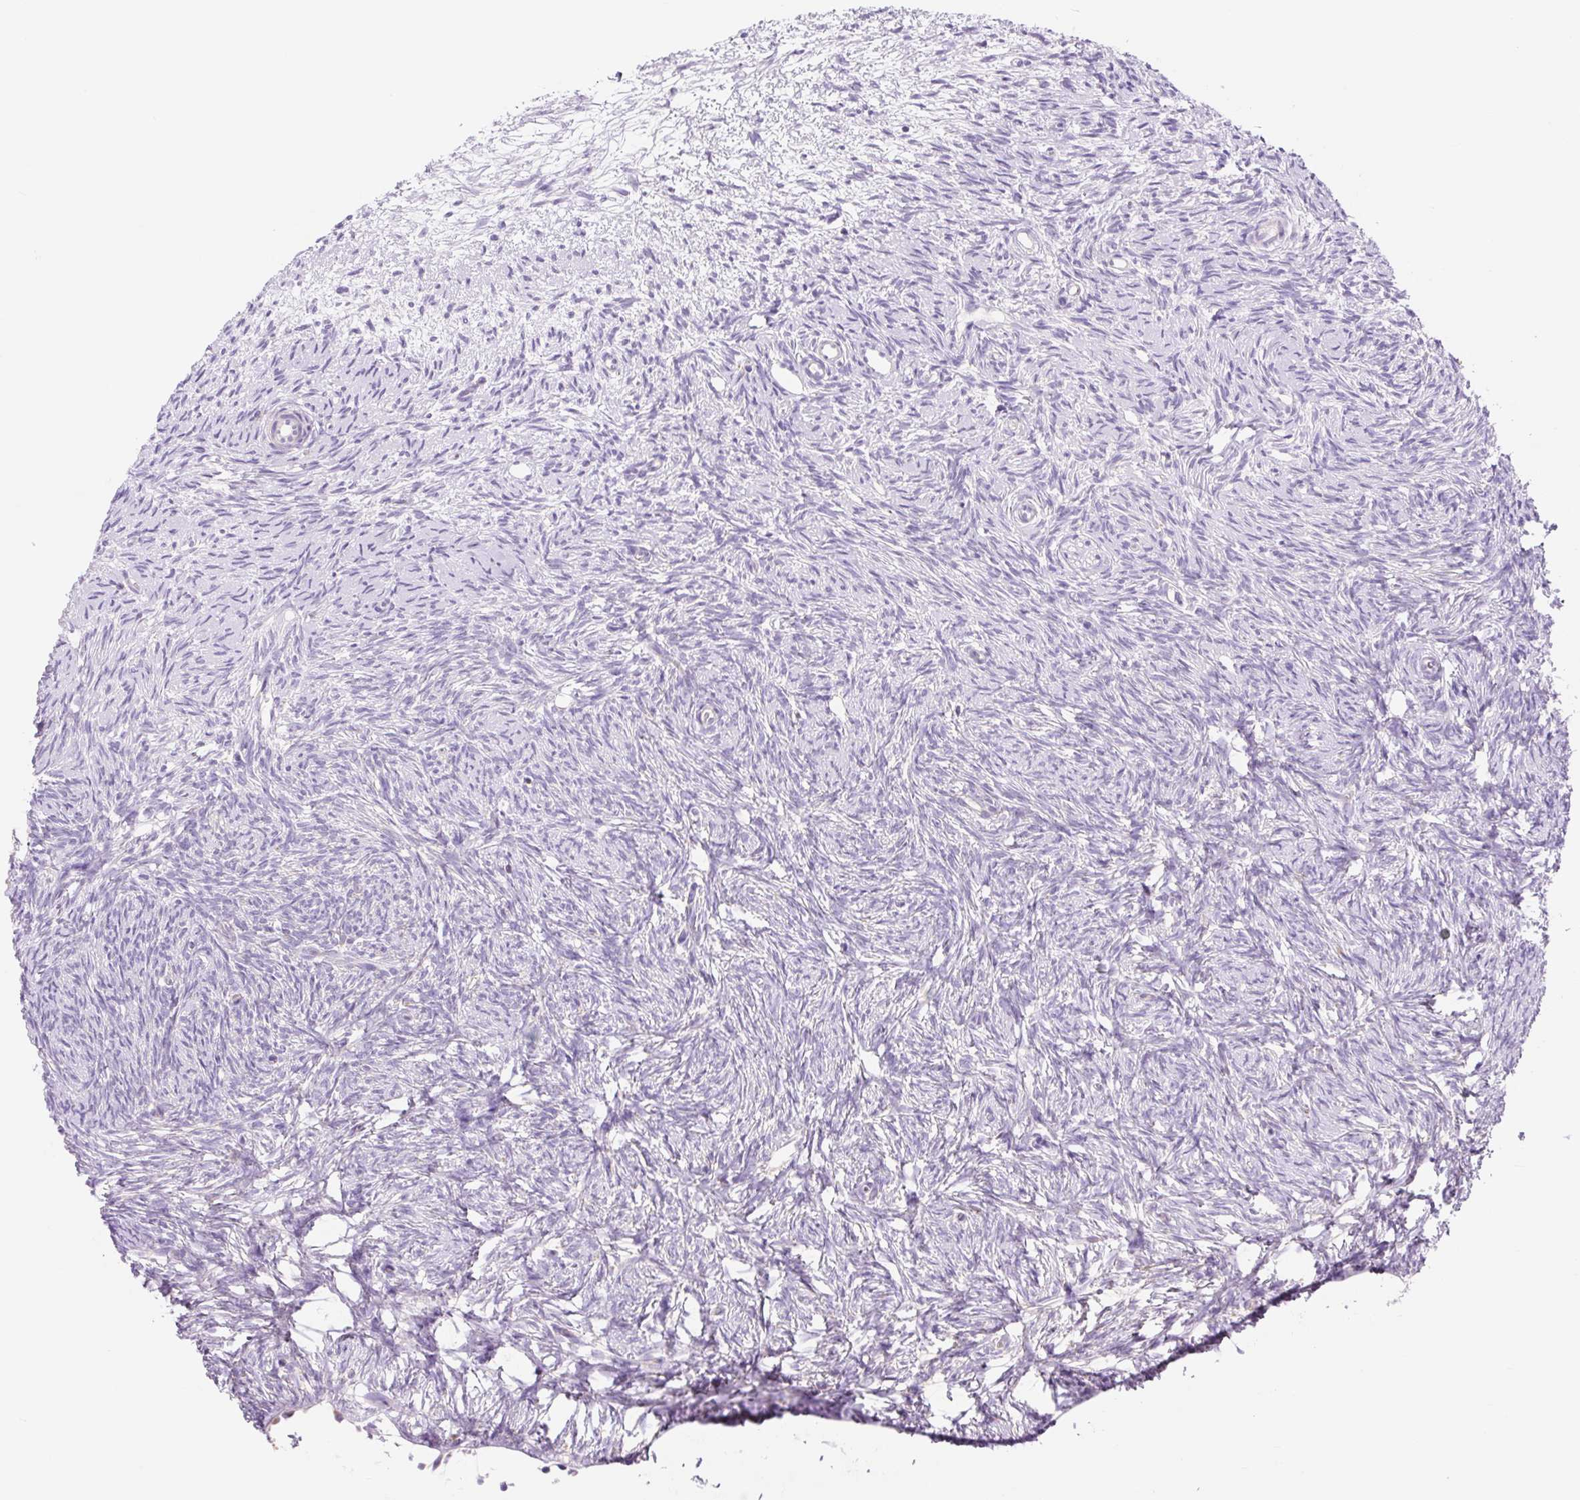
{"staining": {"intensity": "negative", "quantity": "none", "location": "none"}, "tissue": "ovary", "cell_type": "Ovarian stroma cells", "image_type": "normal", "snomed": [{"axis": "morphology", "description": "Normal tissue, NOS"}, {"axis": "topography", "description": "Ovary"}], "caption": "The immunohistochemistry image has no significant positivity in ovarian stroma cells of ovary. (Brightfield microscopy of DAB (3,3'-diaminobenzidine) immunohistochemistry (IHC) at high magnification).", "gene": "FOCAD", "patient": {"sex": "female", "age": 51}}